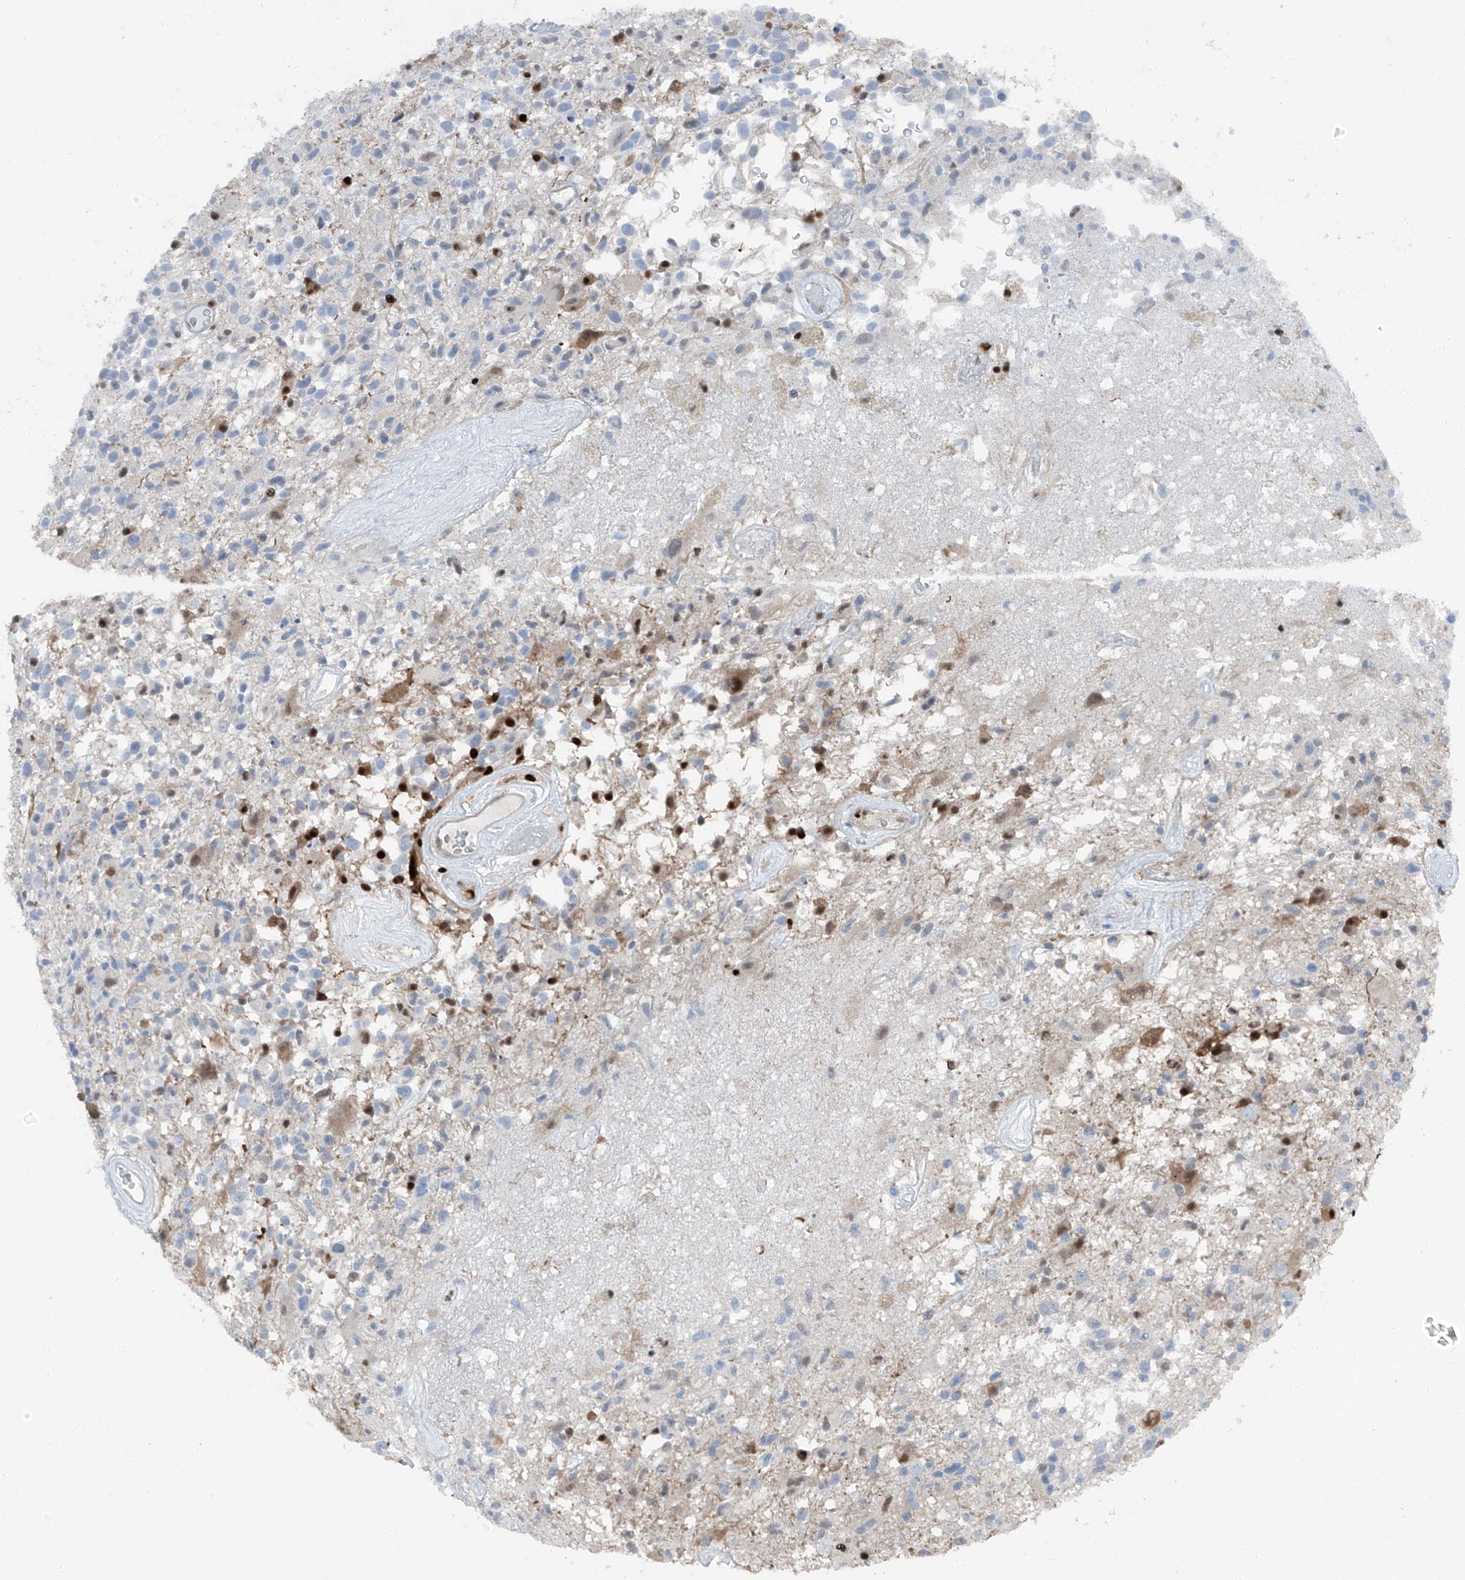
{"staining": {"intensity": "negative", "quantity": "none", "location": "none"}, "tissue": "glioma", "cell_type": "Tumor cells", "image_type": "cancer", "snomed": [{"axis": "morphology", "description": "Glioma, malignant, High grade"}, {"axis": "morphology", "description": "Glioblastoma, NOS"}, {"axis": "topography", "description": "Brain"}], "caption": "This photomicrograph is of glioblastoma stained with IHC to label a protein in brown with the nuclei are counter-stained blue. There is no expression in tumor cells. (DAB (3,3'-diaminobenzidine) immunohistochemistry (IHC) with hematoxylin counter stain).", "gene": "PSMB10", "patient": {"sex": "male", "age": 60}}